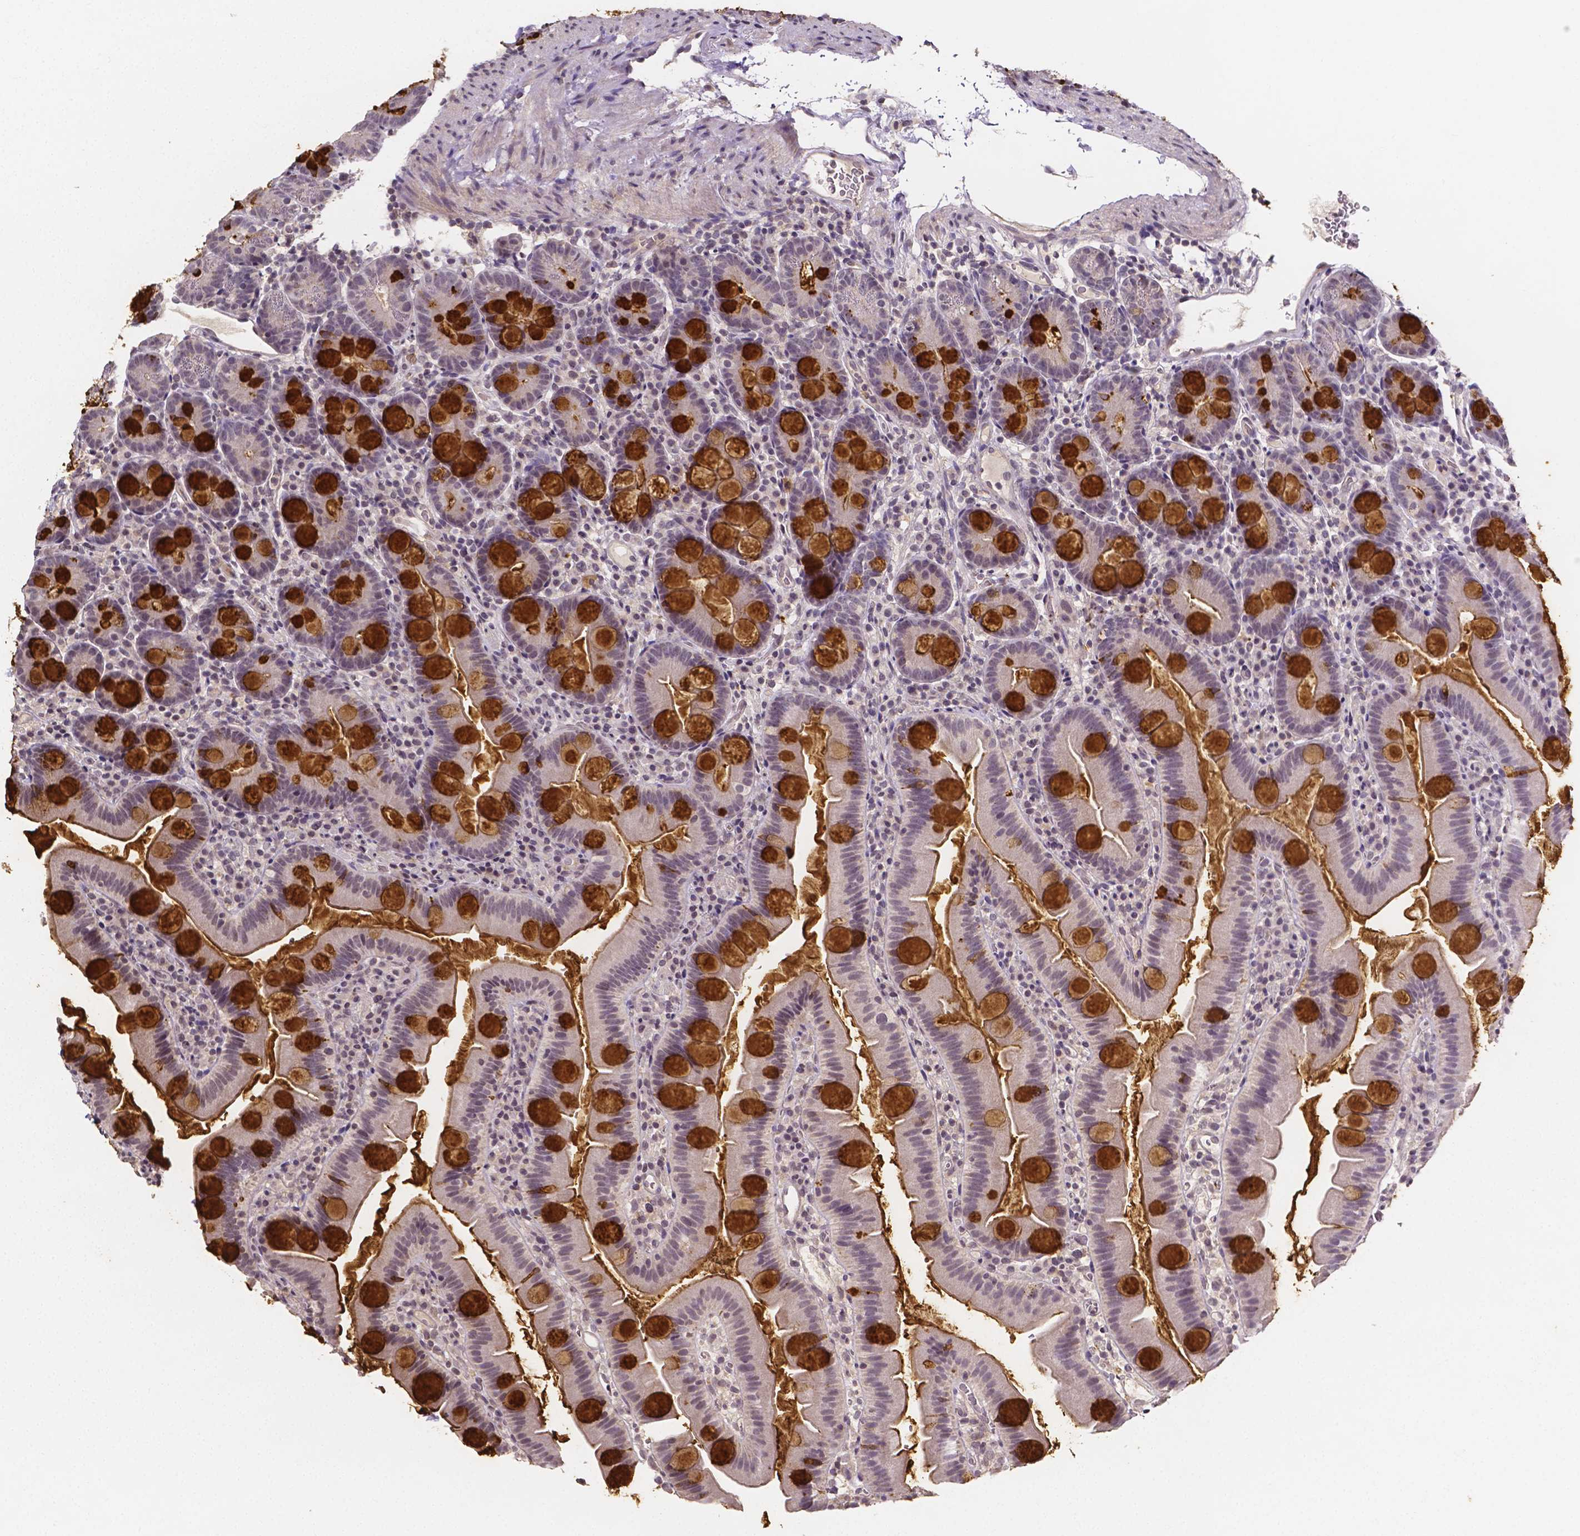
{"staining": {"intensity": "strong", "quantity": "<25%", "location": "cytoplasmic/membranous"}, "tissue": "small intestine", "cell_type": "Glandular cells", "image_type": "normal", "snomed": [{"axis": "morphology", "description": "Normal tissue, NOS"}, {"axis": "topography", "description": "Small intestine"}], "caption": "A photomicrograph of human small intestine stained for a protein shows strong cytoplasmic/membranous brown staining in glandular cells.", "gene": "NRGN", "patient": {"sex": "female", "age": 68}}